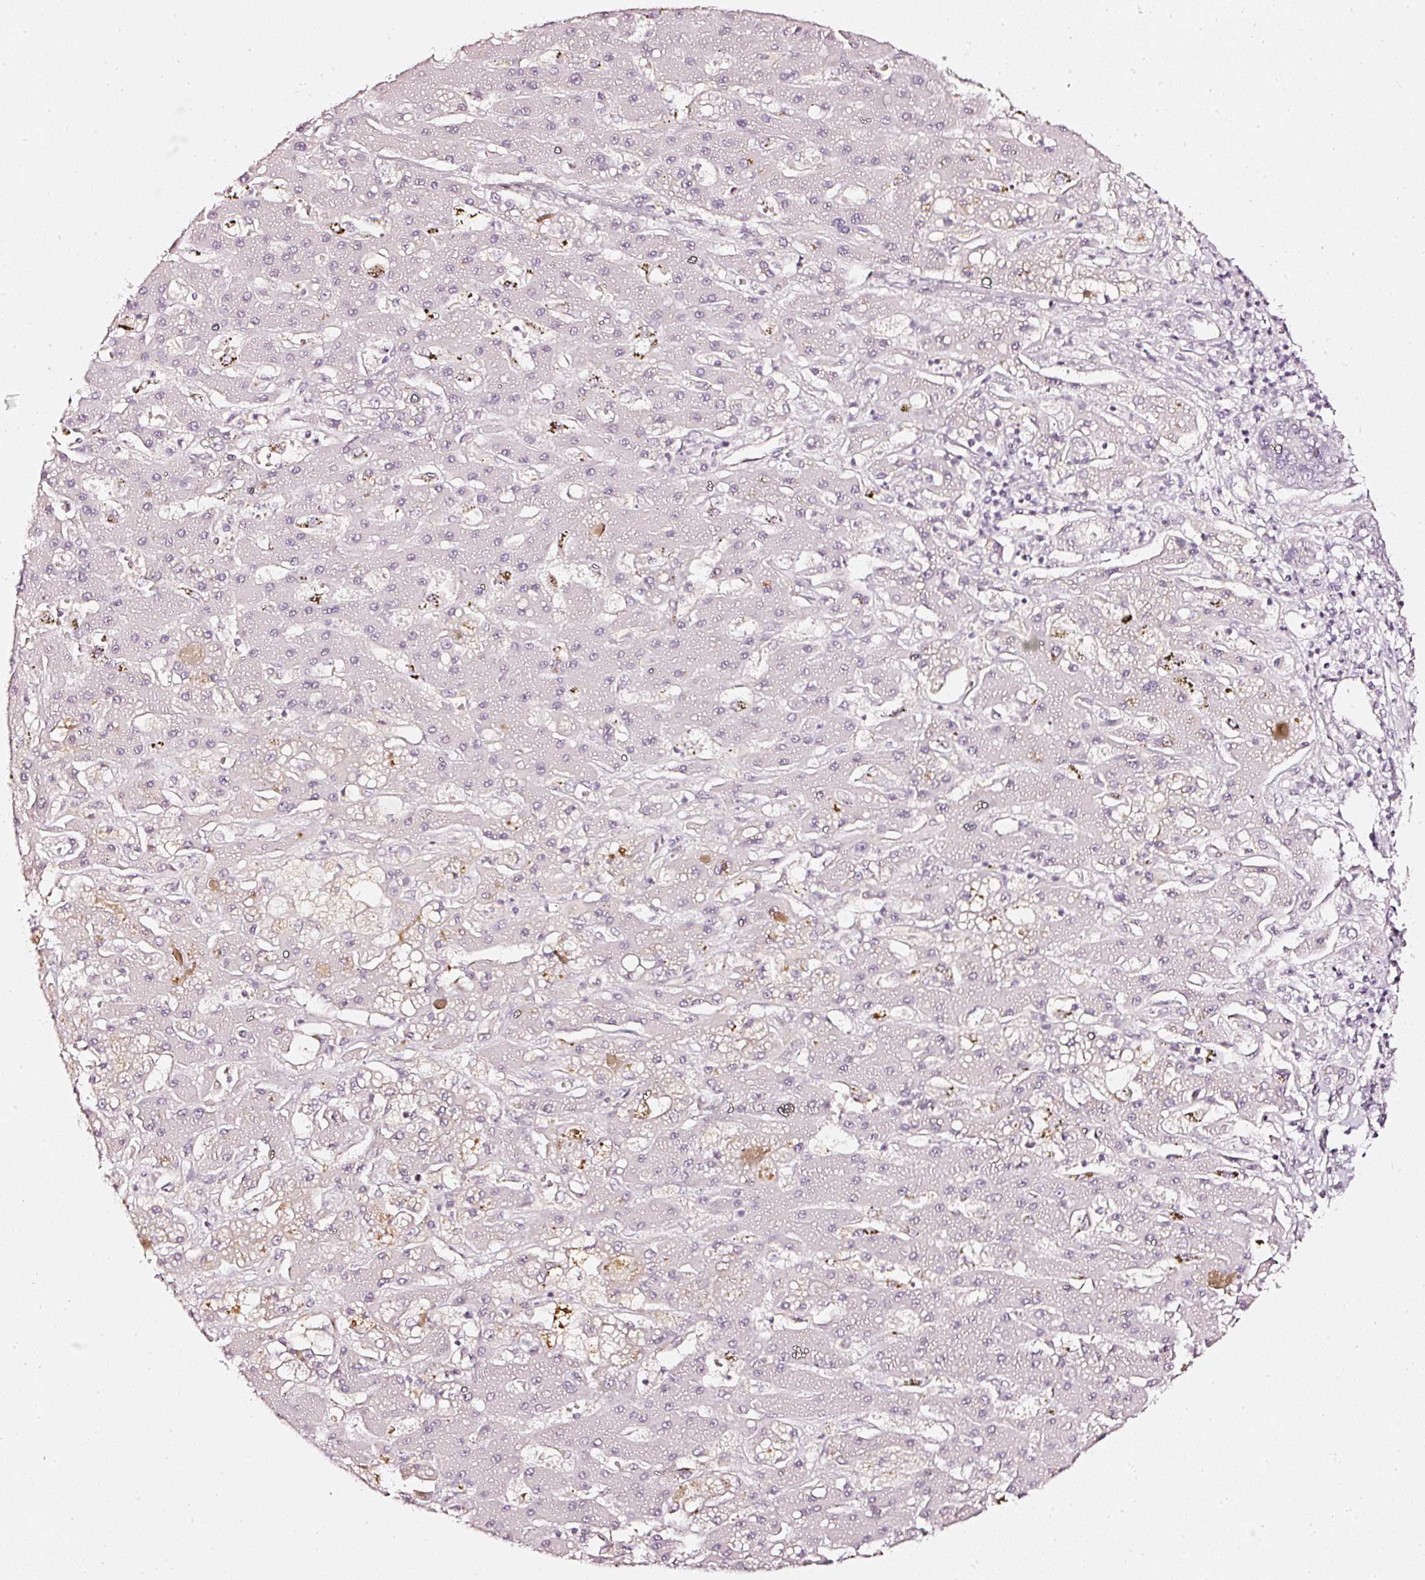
{"staining": {"intensity": "negative", "quantity": "none", "location": "none"}, "tissue": "liver cancer", "cell_type": "Tumor cells", "image_type": "cancer", "snomed": [{"axis": "morphology", "description": "Cholangiocarcinoma"}, {"axis": "topography", "description": "Liver"}], "caption": "IHC image of human liver cholangiocarcinoma stained for a protein (brown), which displays no staining in tumor cells.", "gene": "CNP", "patient": {"sex": "male", "age": 67}}